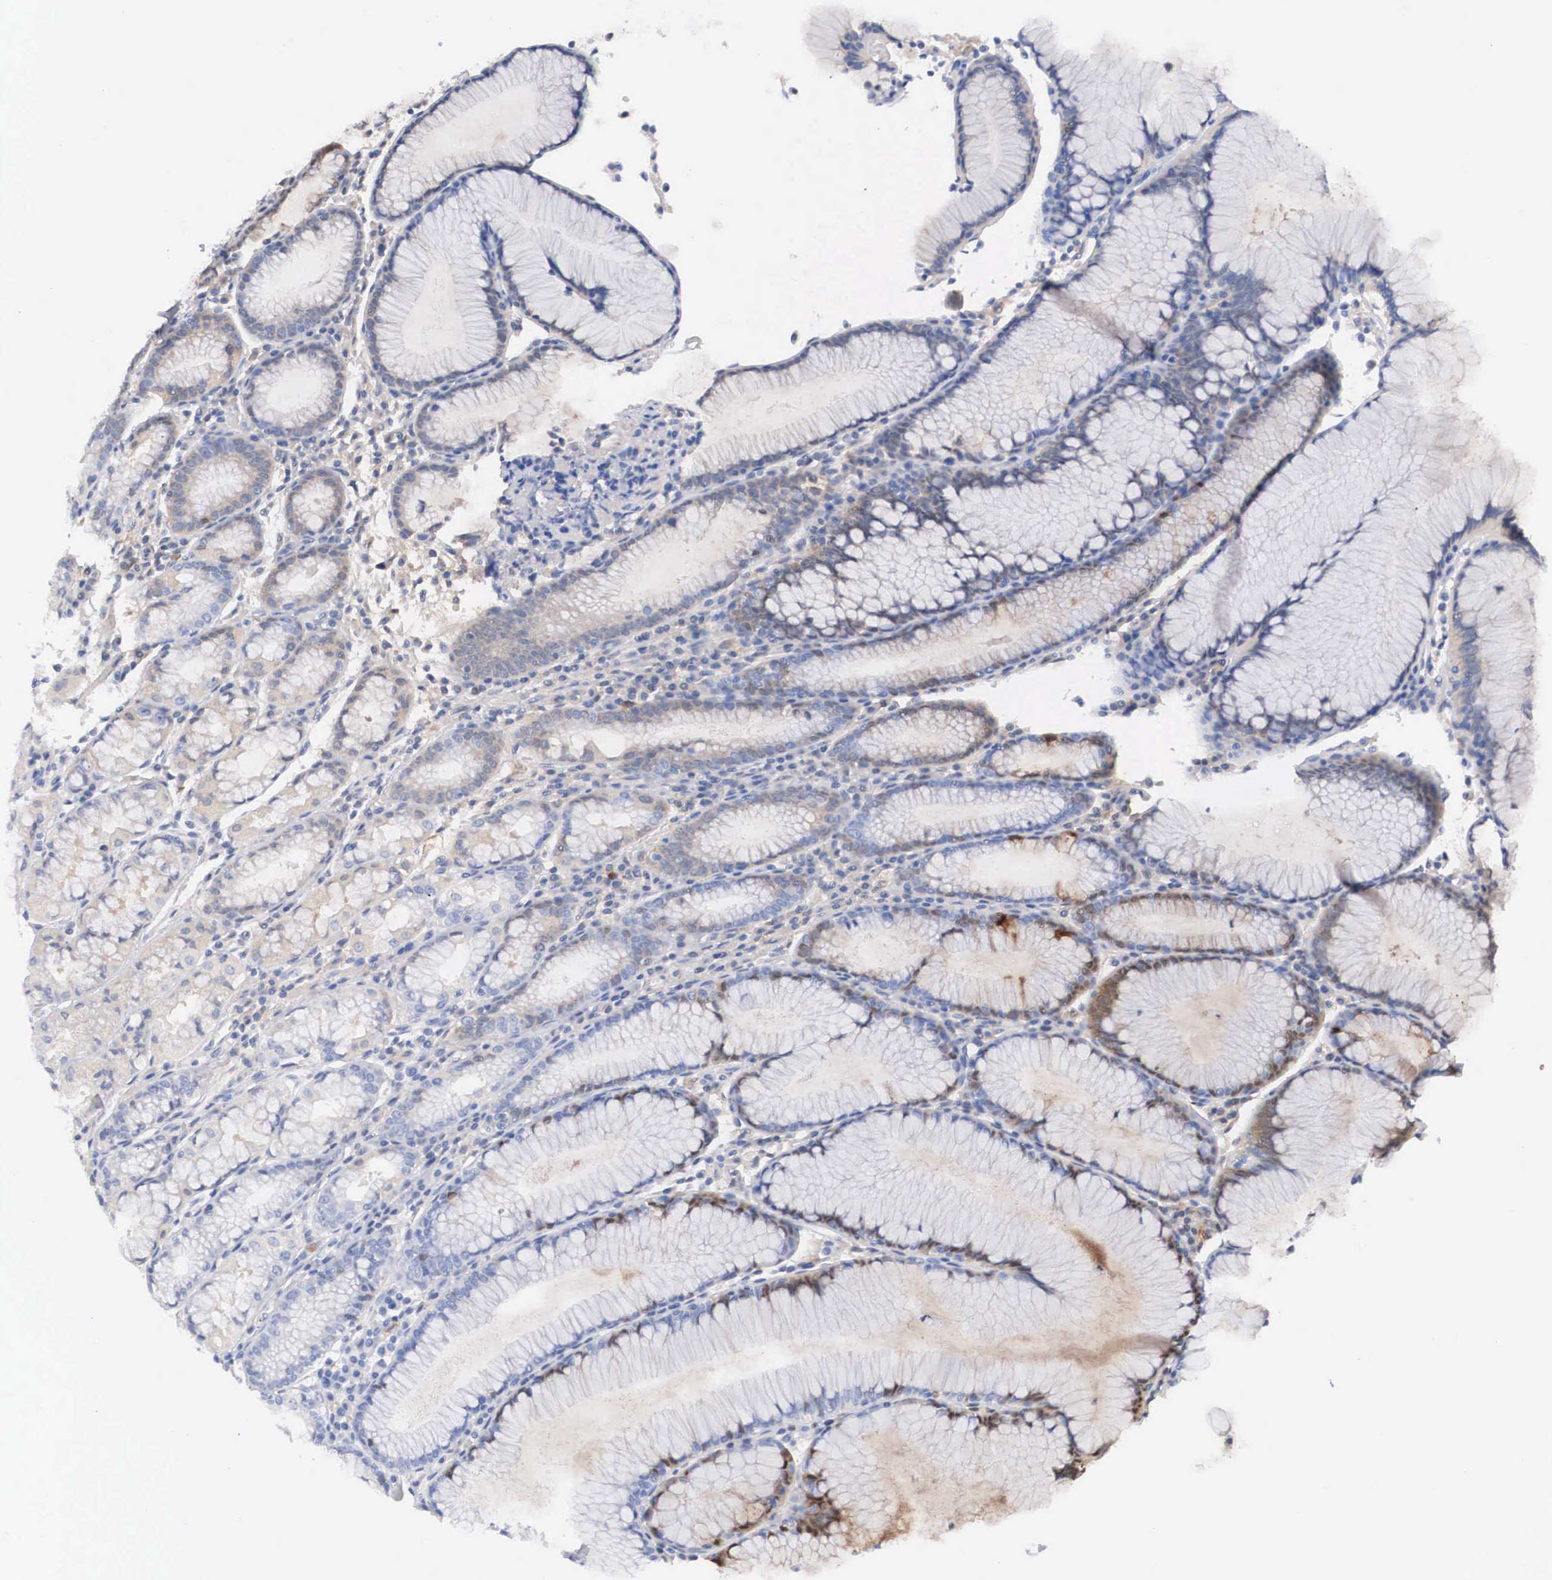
{"staining": {"intensity": "weak", "quantity": "25%-75%", "location": "cytoplasmic/membranous,nuclear"}, "tissue": "stomach", "cell_type": "Glandular cells", "image_type": "normal", "snomed": [{"axis": "morphology", "description": "Normal tissue, NOS"}, {"axis": "topography", "description": "Stomach, lower"}], "caption": "The image shows a brown stain indicating the presence of a protein in the cytoplasmic/membranous,nuclear of glandular cells in stomach. Using DAB (3,3'-diaminobenzidine) (brown) and hematoxylin (blue) stains, captured at high magnification using brightfield microscopy.", "gene": "ABHD4", "patient": {"sex": "female", "age": 43}}